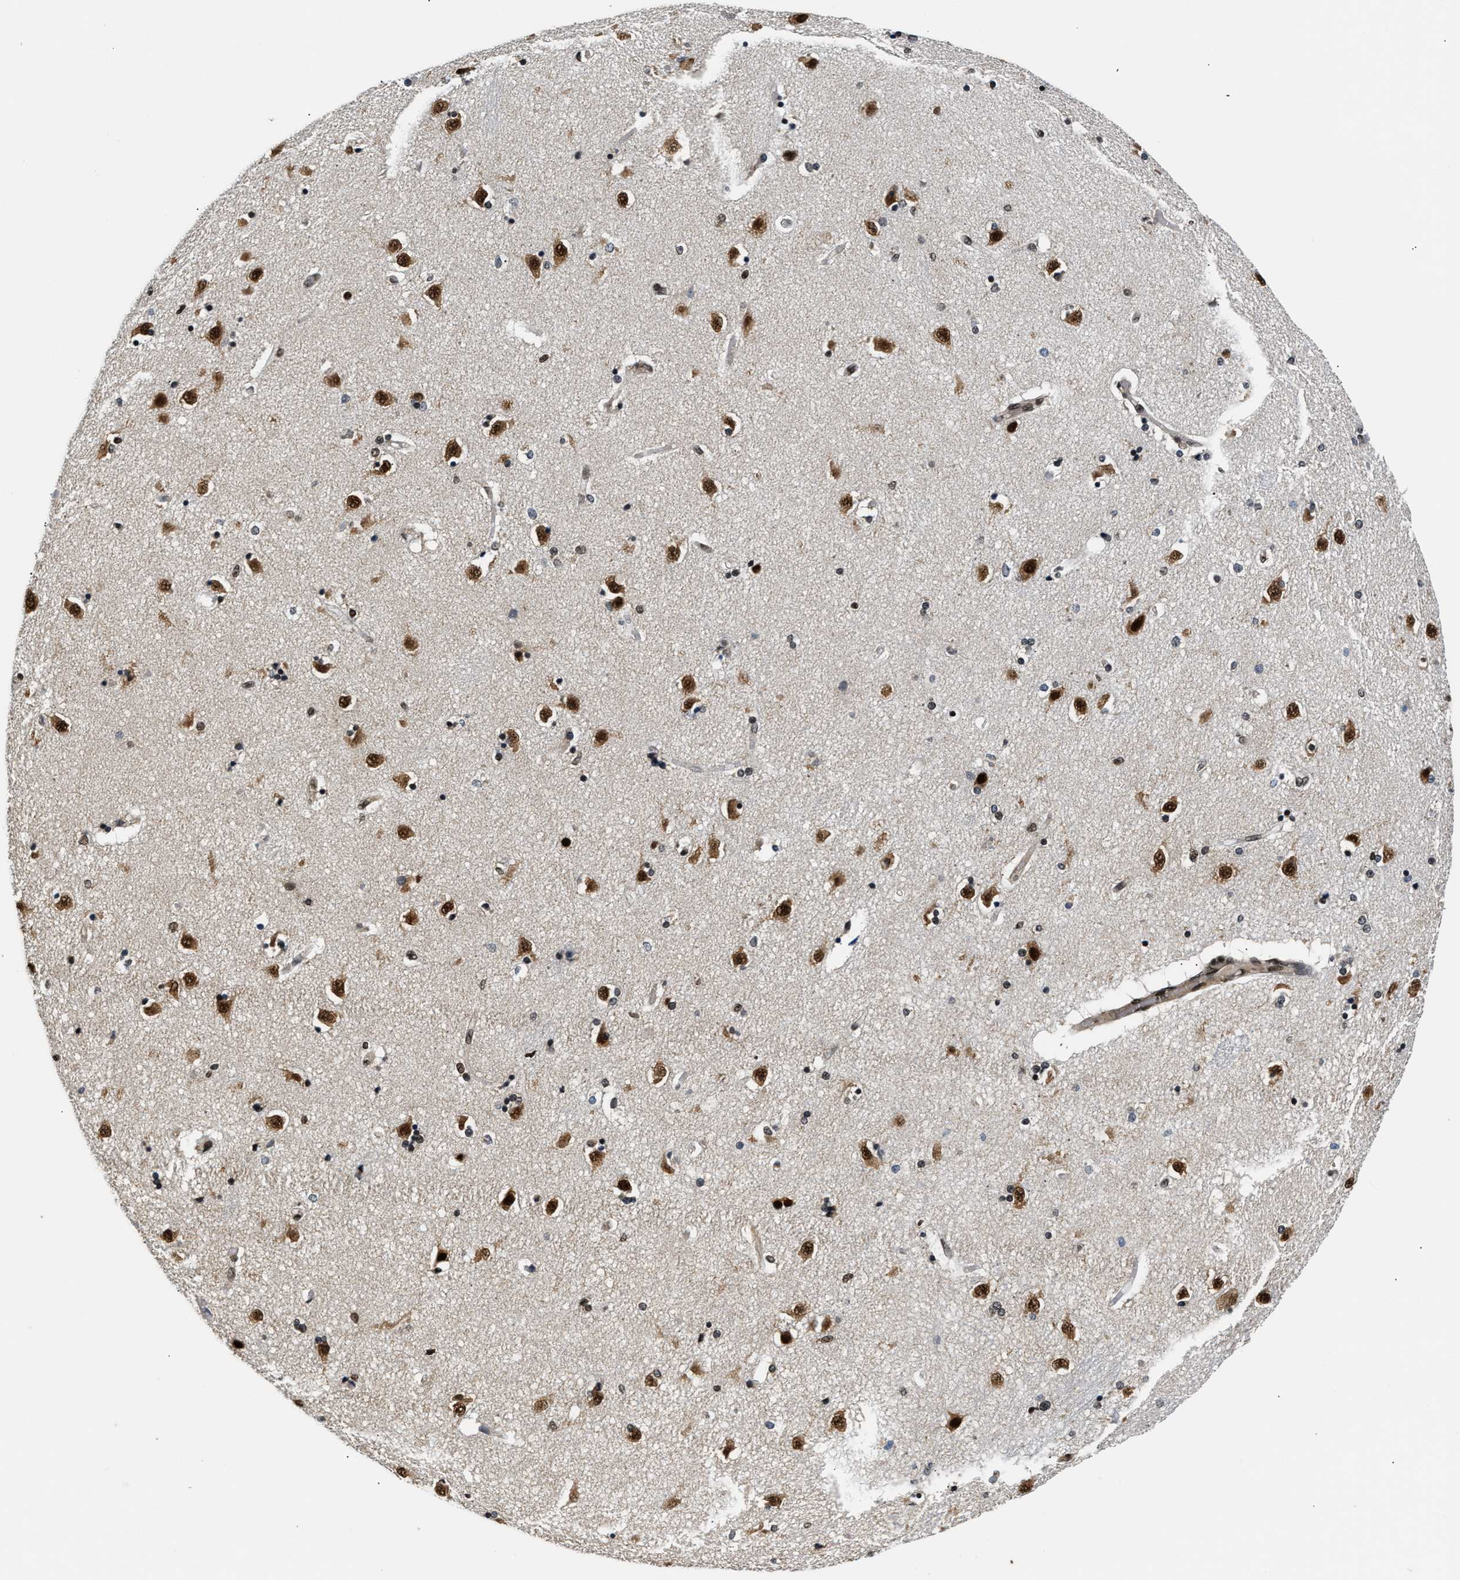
{"staining": {"intensity": "strong", "quantity": "25%-75%", "location": "cytoplasmic/membranous,nuclear"}, "tissue": "caudate", "cell_type": "Glial cells", "image_type": "normal", "snomed": [{"axis": "morphology", "description": "Normal tissue, NOS"}, {"axis": "topography", "description": "Lateral ventricle wall"}], "caption": "This is a histology image of immunohistochemistry (IHC) staining of normal caudate, which shows strong positivity in the cytoplasmic/membranous,nuclear of glial cells.", "gene": "CCNDBP1", "patient": {"sex": "female", "age": 54}}